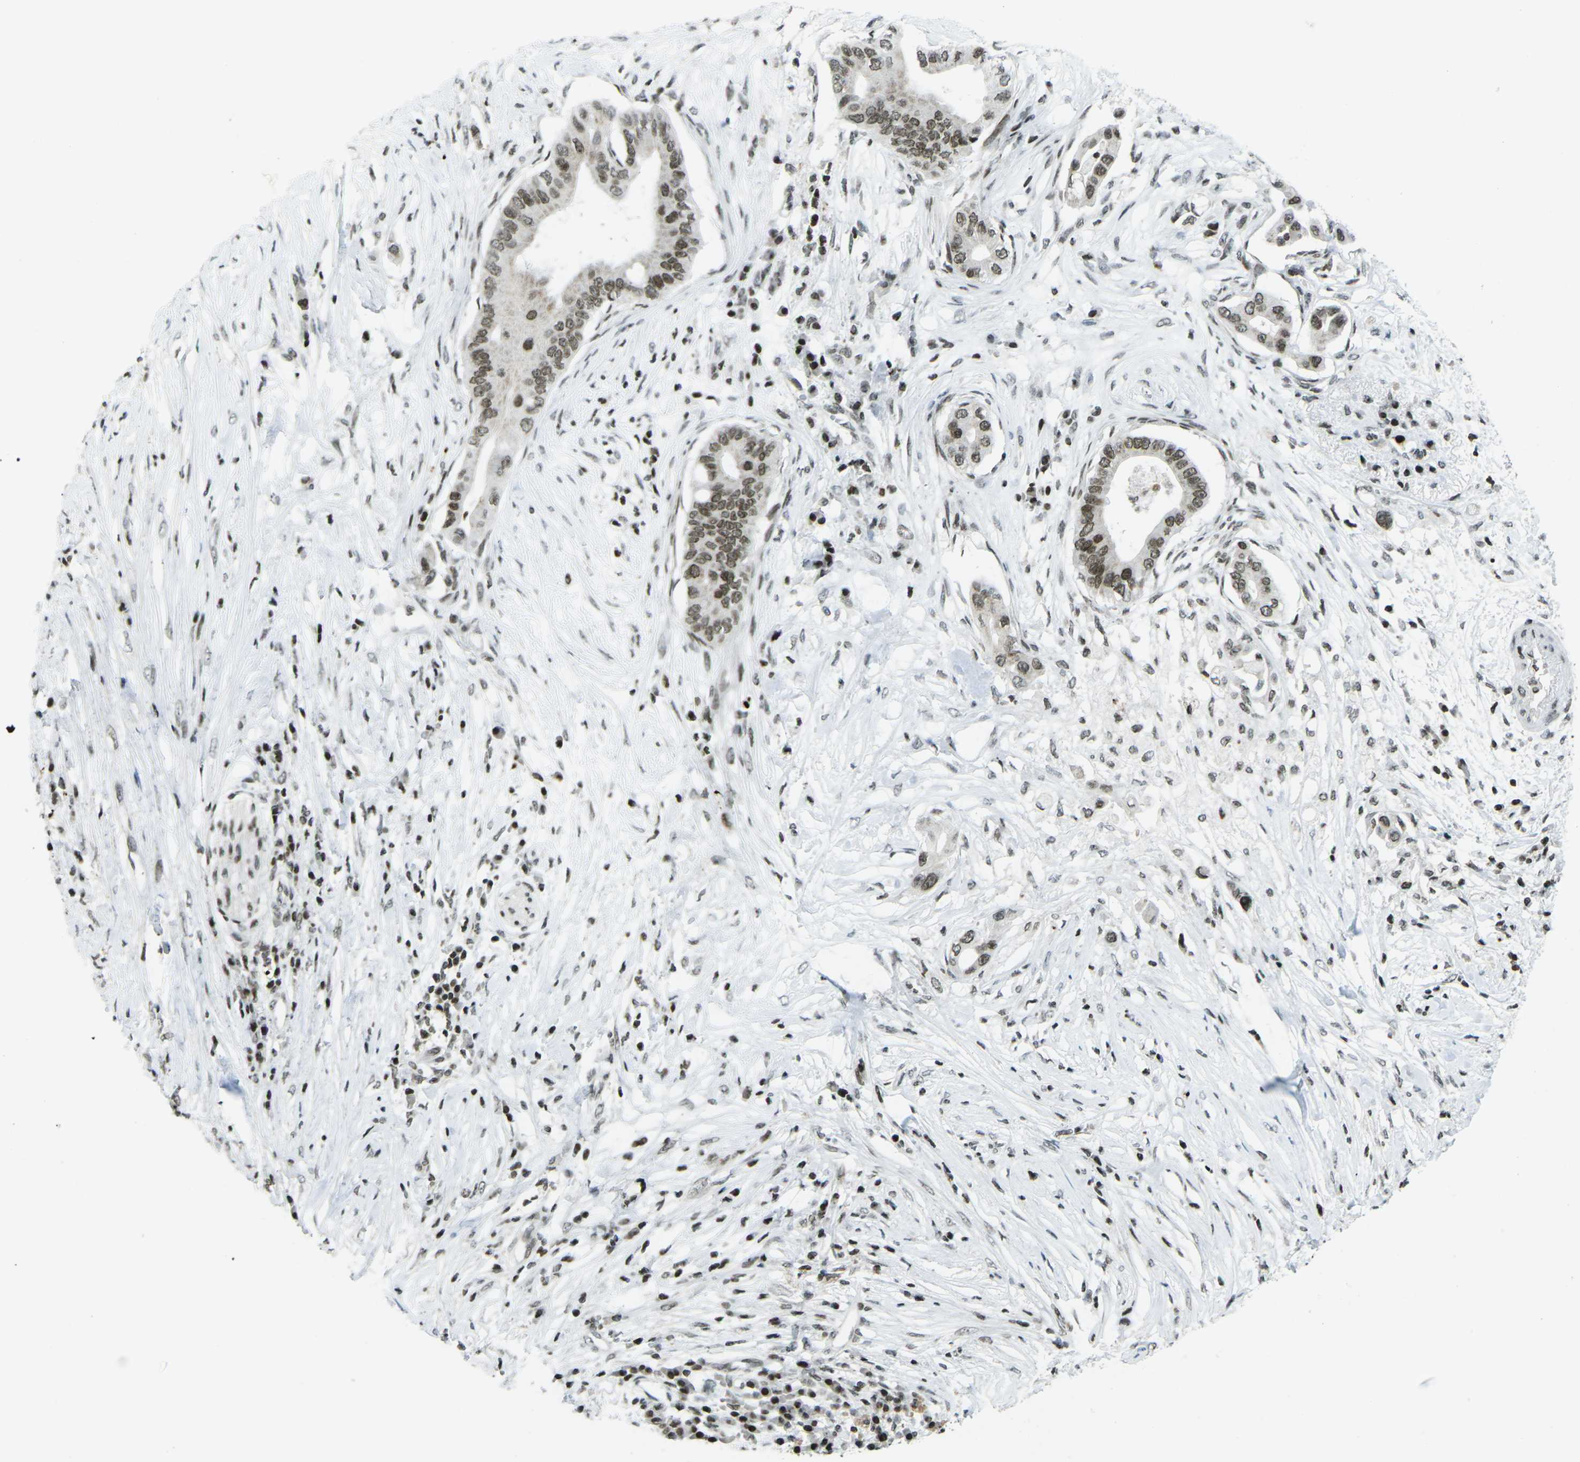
{"staining": {"intensity": "moderate", "quantity": ">75%", "location": "nuclear"}, "tissue": "pancreatic cancer", "cell_type": "Tumor cells", "image_type": "cancer", "snomed": [{"axis": "morphology", "description": "Adenocarcinoma, NOS"}, {"axis": "topography", "description": "Pancreas"}], "caption": "A histopathology image of human pancreatic adenocarcinoma stained for a protein shows moderate nuclear brown staining in tumor cells.", "gene": "EME1", "patient": {"sex": "male", "age": 77}}